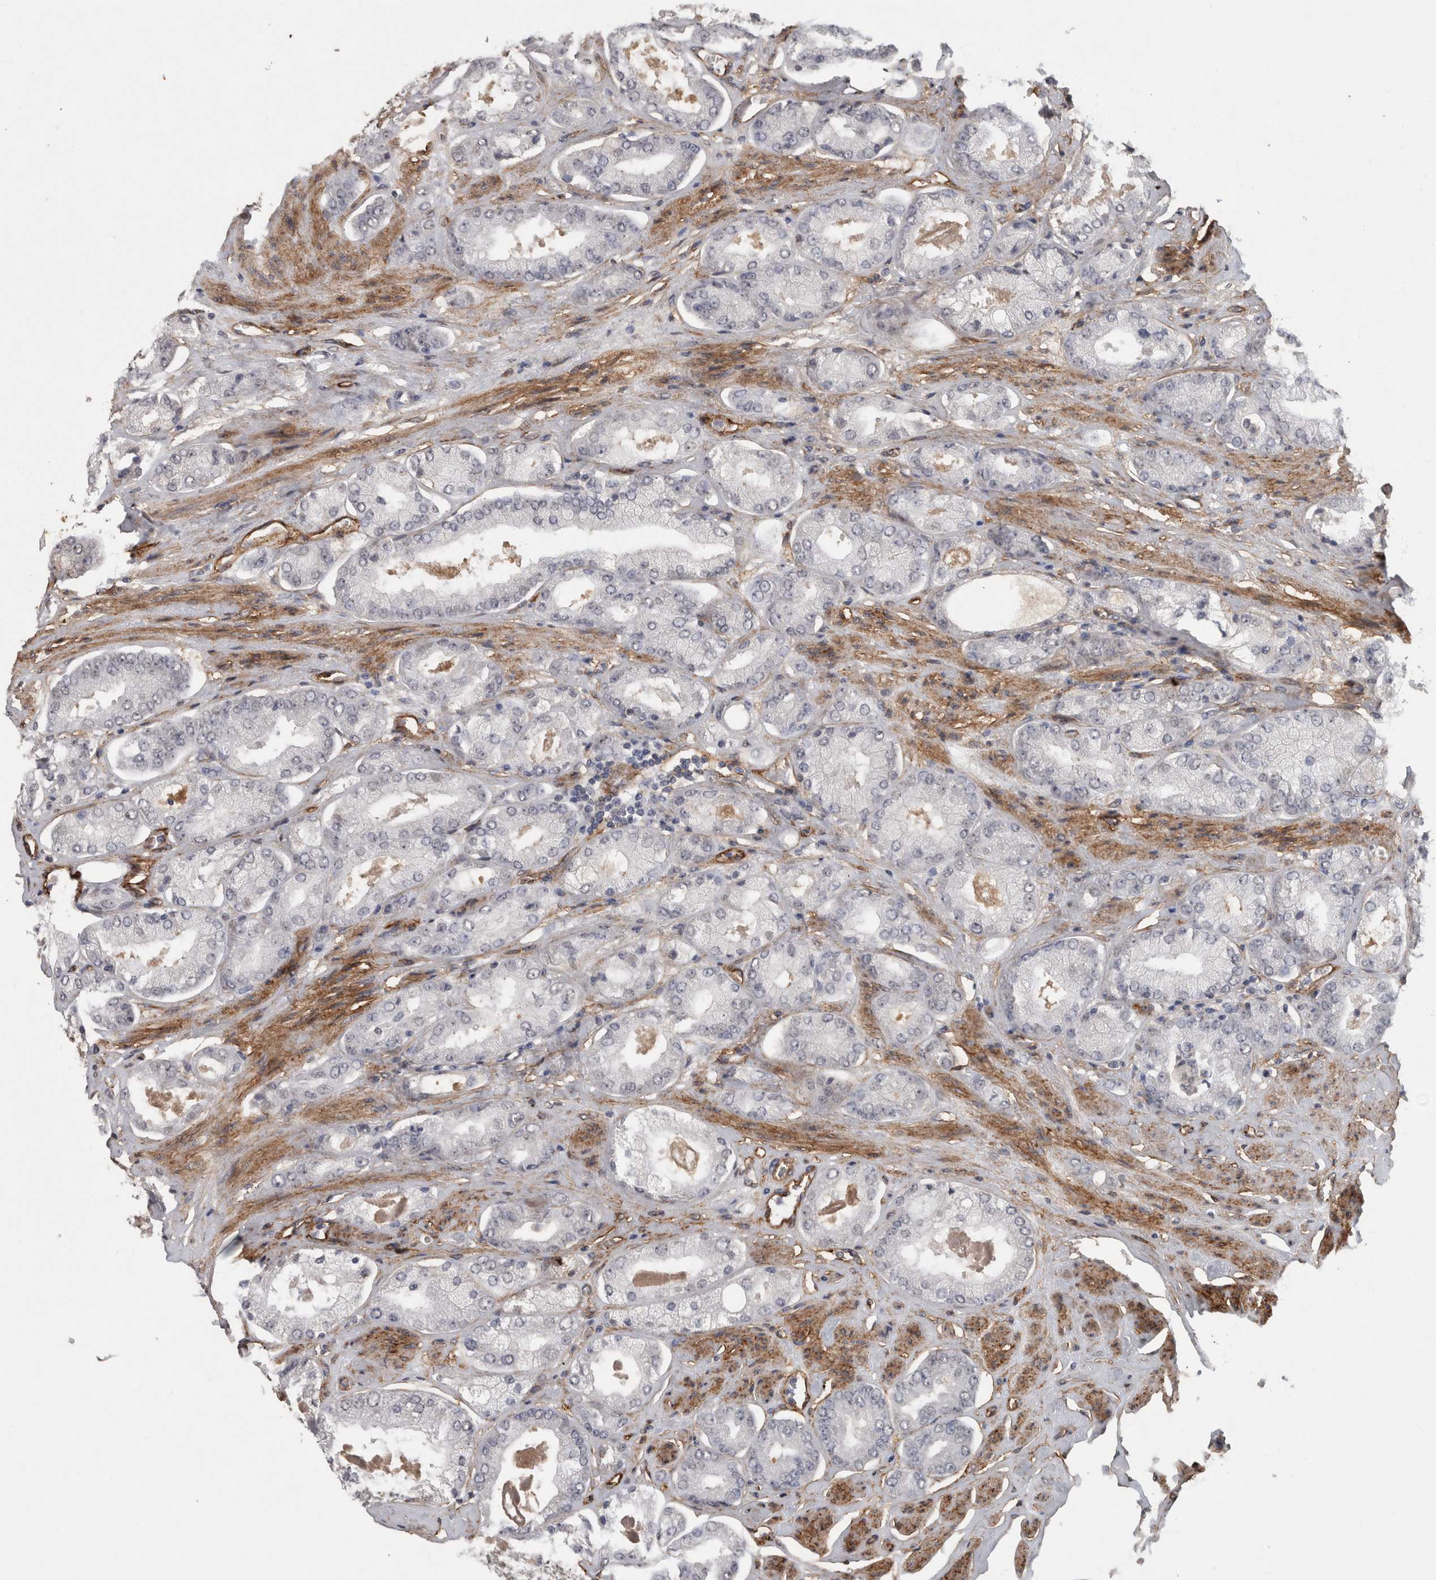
{"staining": {"intensity": "negative", "quantity": "none", "location": "none"}, "tissue": "prostate cancer", "cell_type": "Tumor cells", "image_type": "cancer", "snomed": [{"axis": "morphology", "description": "Adenocarcinoma, High grade"}, {"axis": "topography", "description": "Prostate"}], "caption": "Prostate cancer was stained to show a protein in brown. There is no significant positivity in tumor cells.", "gene": "RECK", "patient": {"sex": "male", "age": 58}}